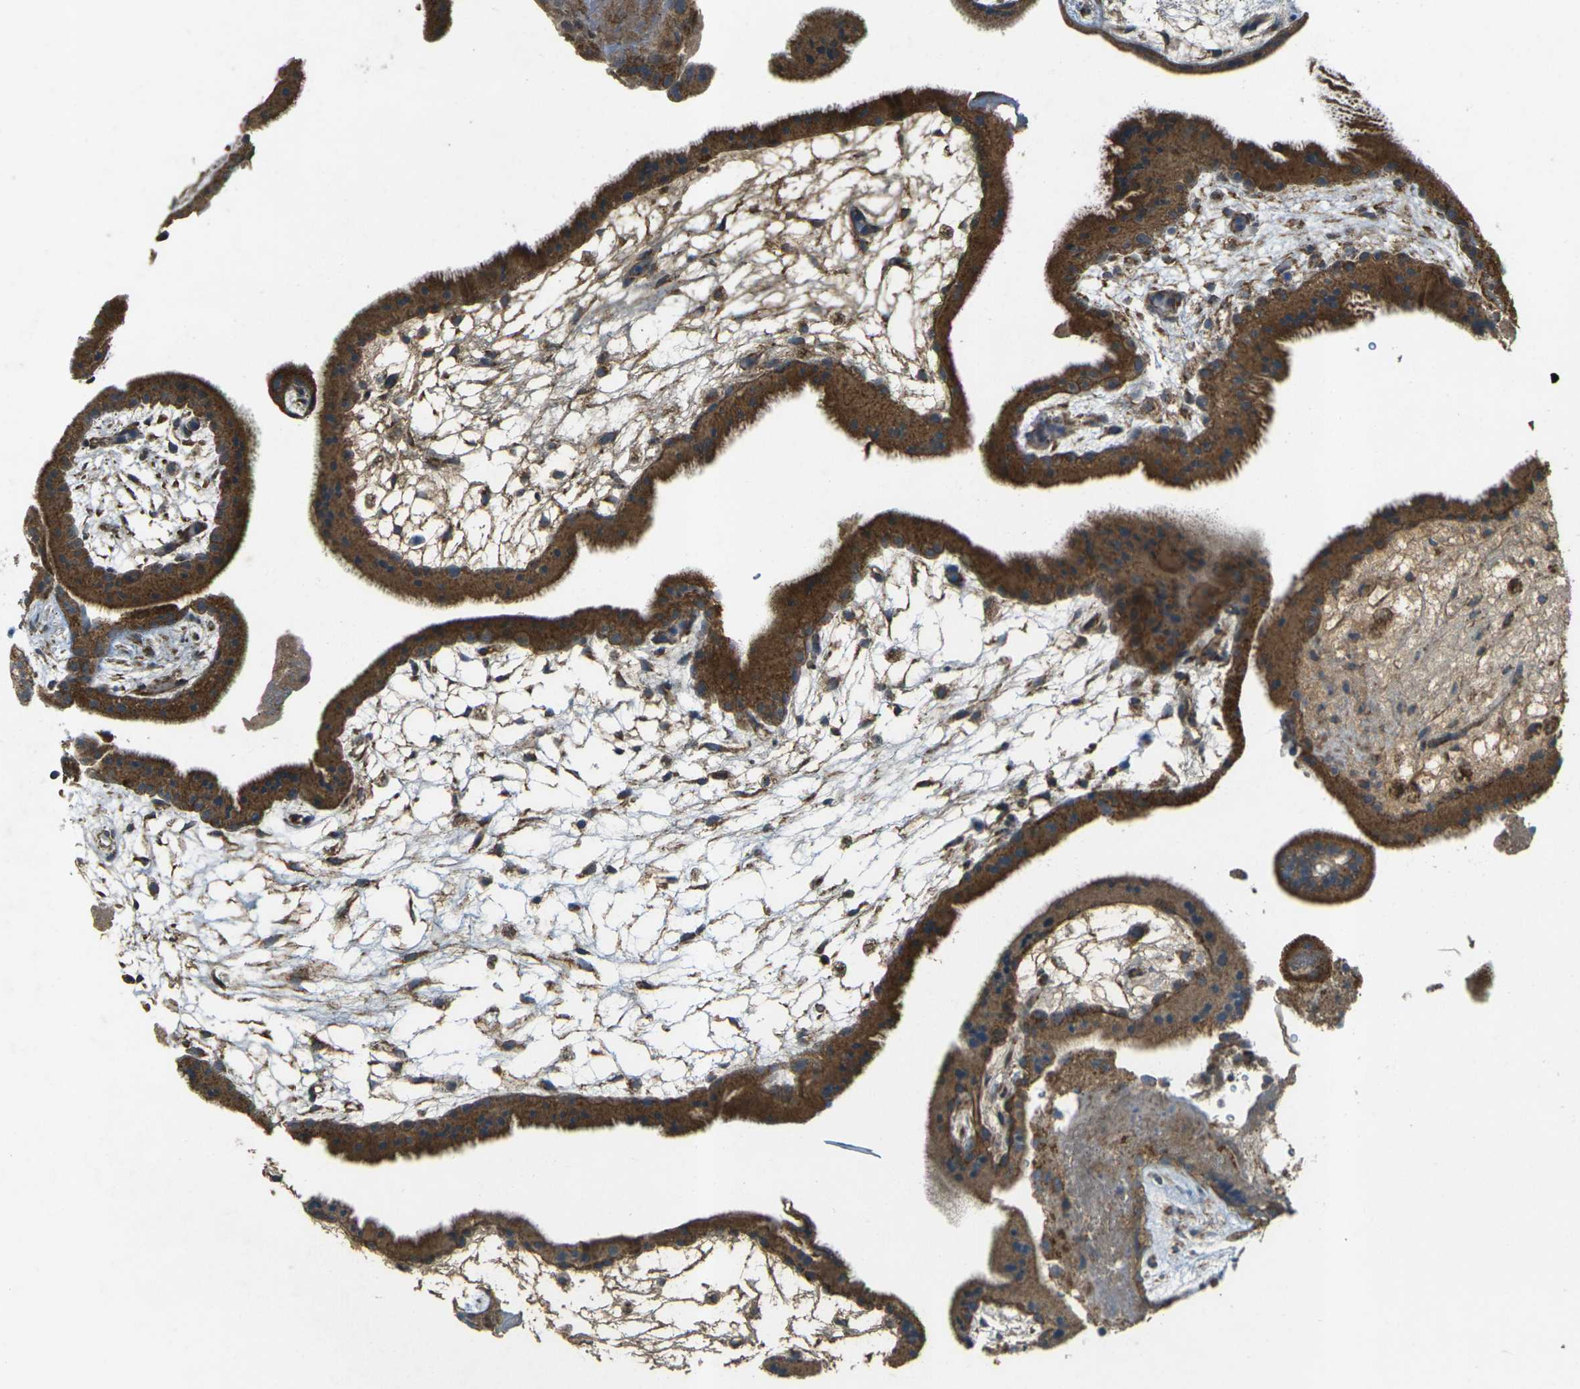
{"staining": {"intensity": "strong", "quantity": ">75%", "location": "cytoplasmic/membranous"}, "tissue": "placenta", "cell_type": "Trophoblastic cells", "image_type": "normal", "snomed": [{"axis": "morphology", "description": "Normal tissue, NOS"}, {"axis": "topography", "description": "Placenta"}], "caption": "An immunohistochemistry histopathology image of unremarkable tissue is shown. Protein staining in brown labels strong cytoplasmic/membranous positivity in placenta within trophoblastic cells.", "gene": "IGF1R", "patient": {"sex": "female", "age": 19}}